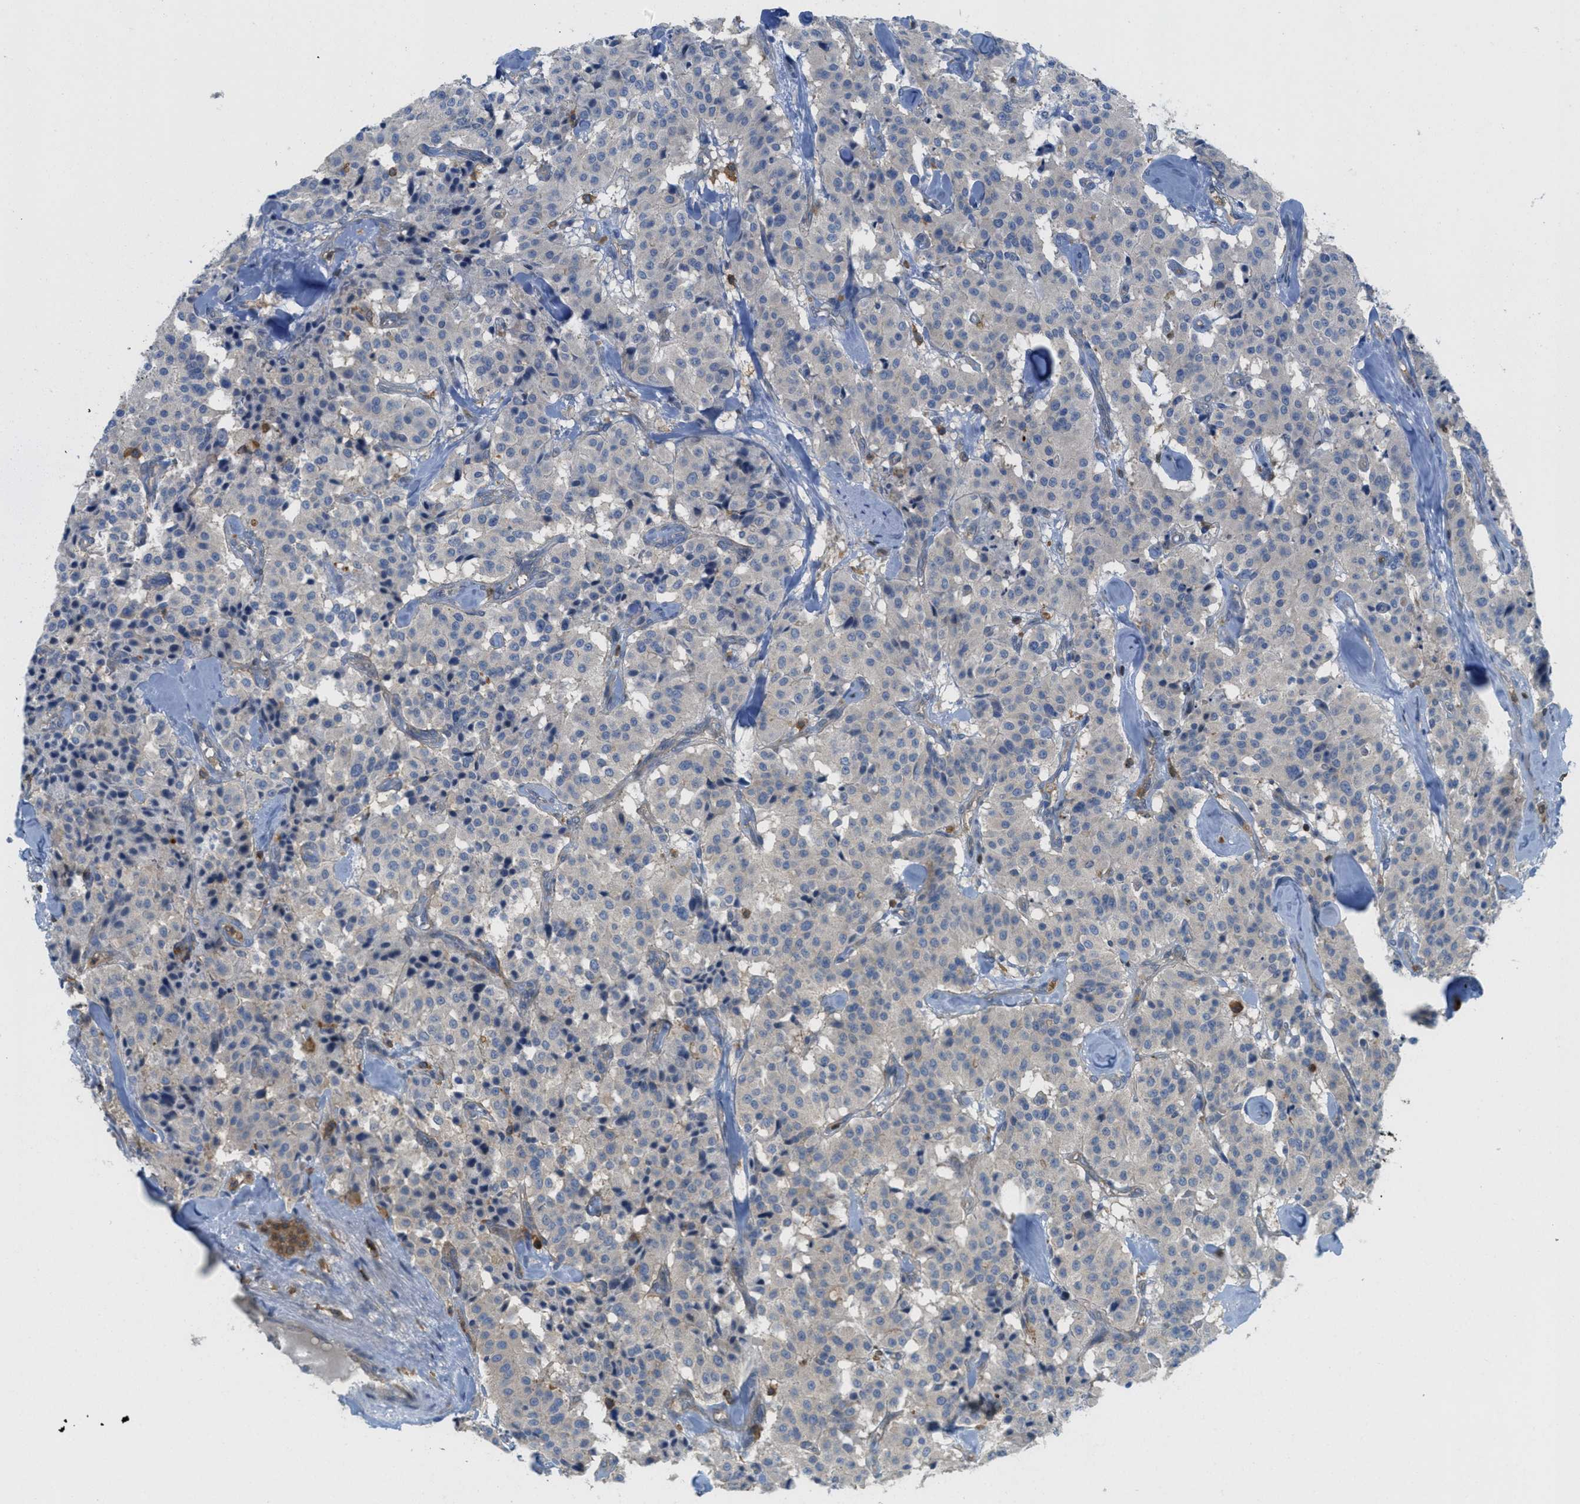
{"staining": {"intensity": "negative", "quantity": "none", "location": "none"}, "tissue": "carcinoid", "cell_type": "Tumor cells", "image_type": "cancer", "snomed": [{"axis": "morphology", "description": "Carcinoid, malignant, NOS"}, {"axis": "topography", "description": "Lung"}], "caption": "A photomicrograph of human carcinoid (malignant) is negative for staining in tumor cells.", "gene": "GRIK2", "patient": {"sex": "male", "age": 30}}